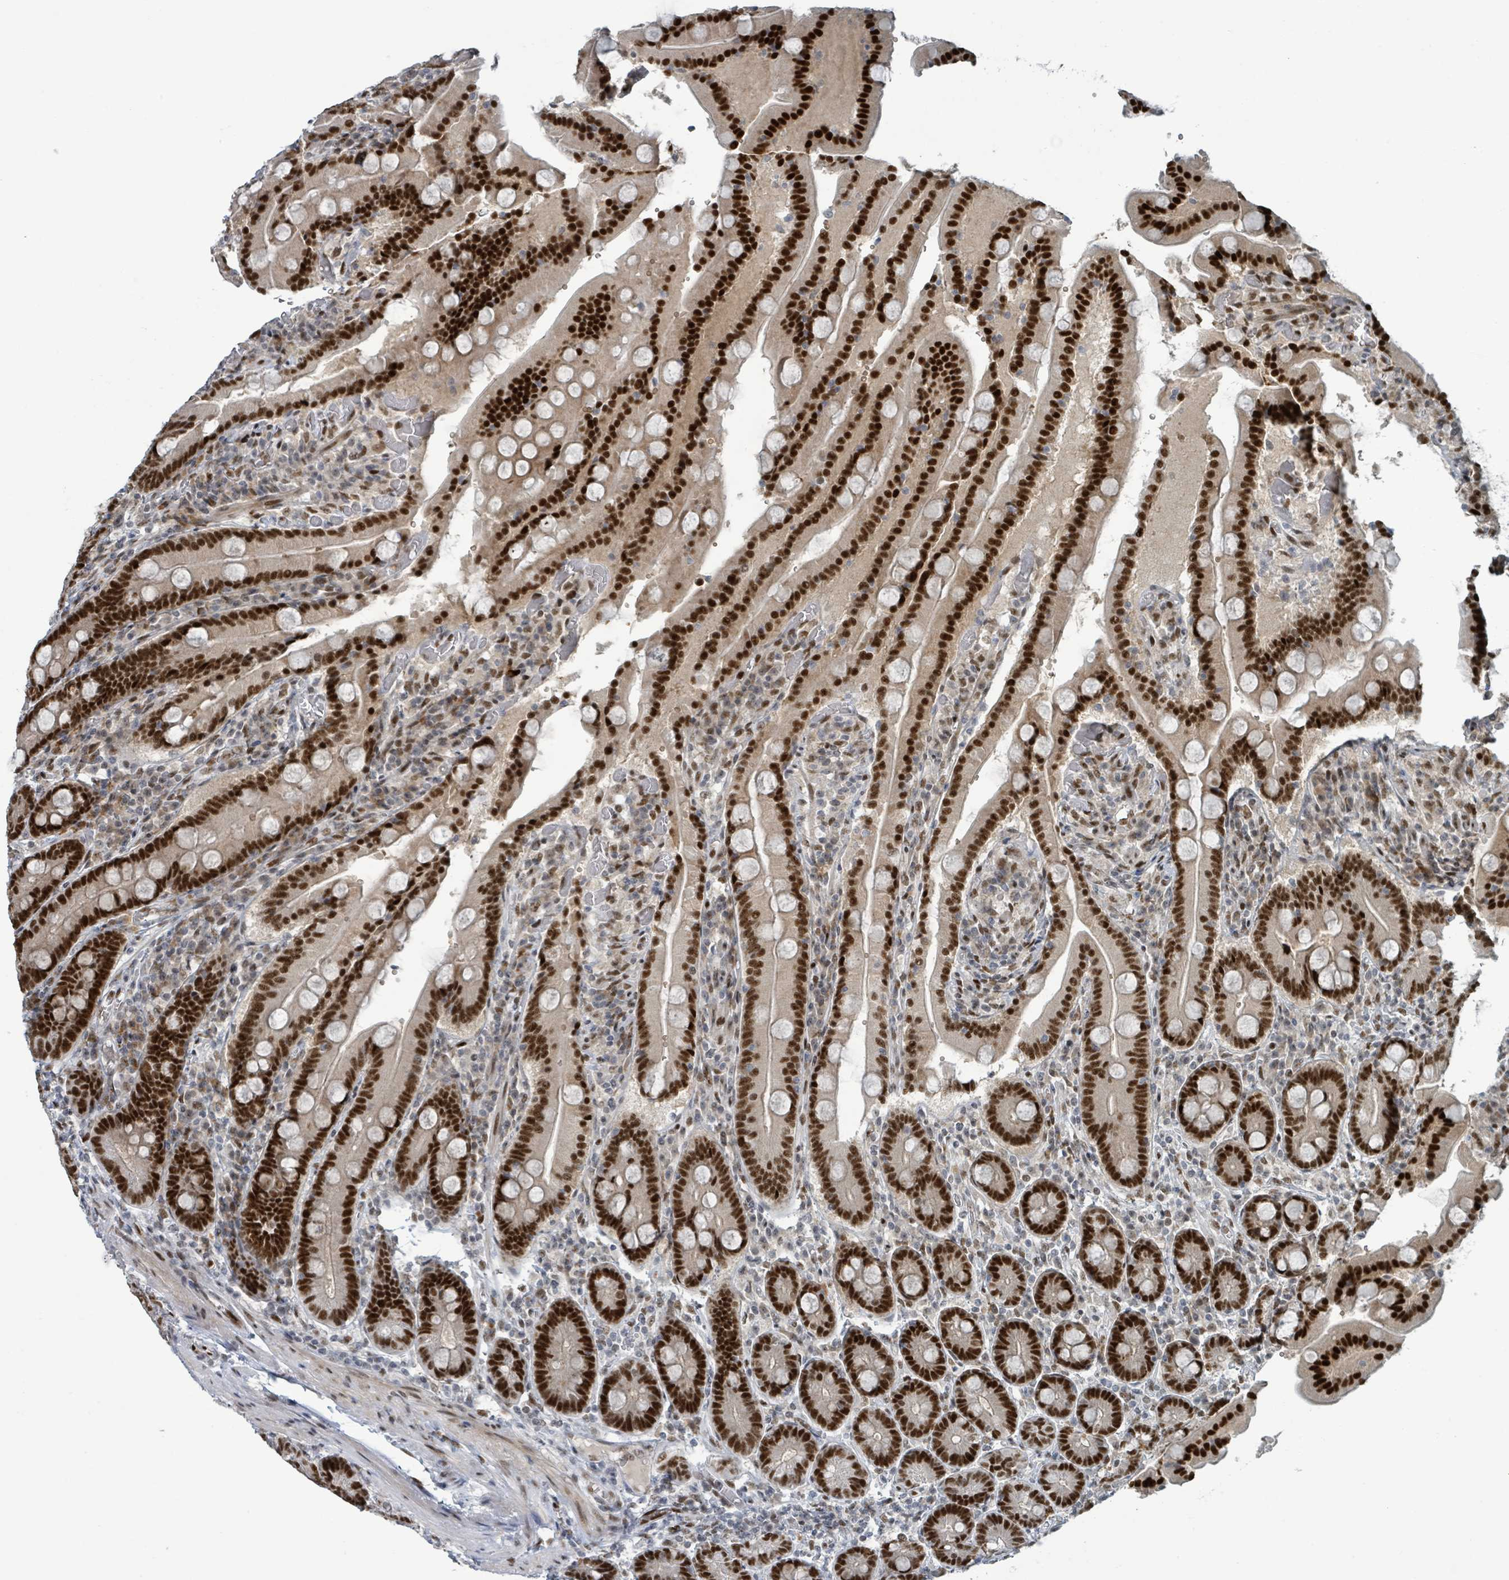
{"staining": {"intensity": "strong", "quantity": ">75%", "location": "nuclear"}, "tissue": "duodenum", "cell_type": "Glandular cells", "image_type": "normal", "snomed": [{"axis": "morphology", "description": "Normal tissue, NOS"}, {"axis": "topography", "description": "Duodenum"}], "caption": "A brown stain shows strong nuclear expression of a protein in glandular cells of normal duodenum.", "gene": "KLF3", "patient": {"sex": "female", "age": 62}}